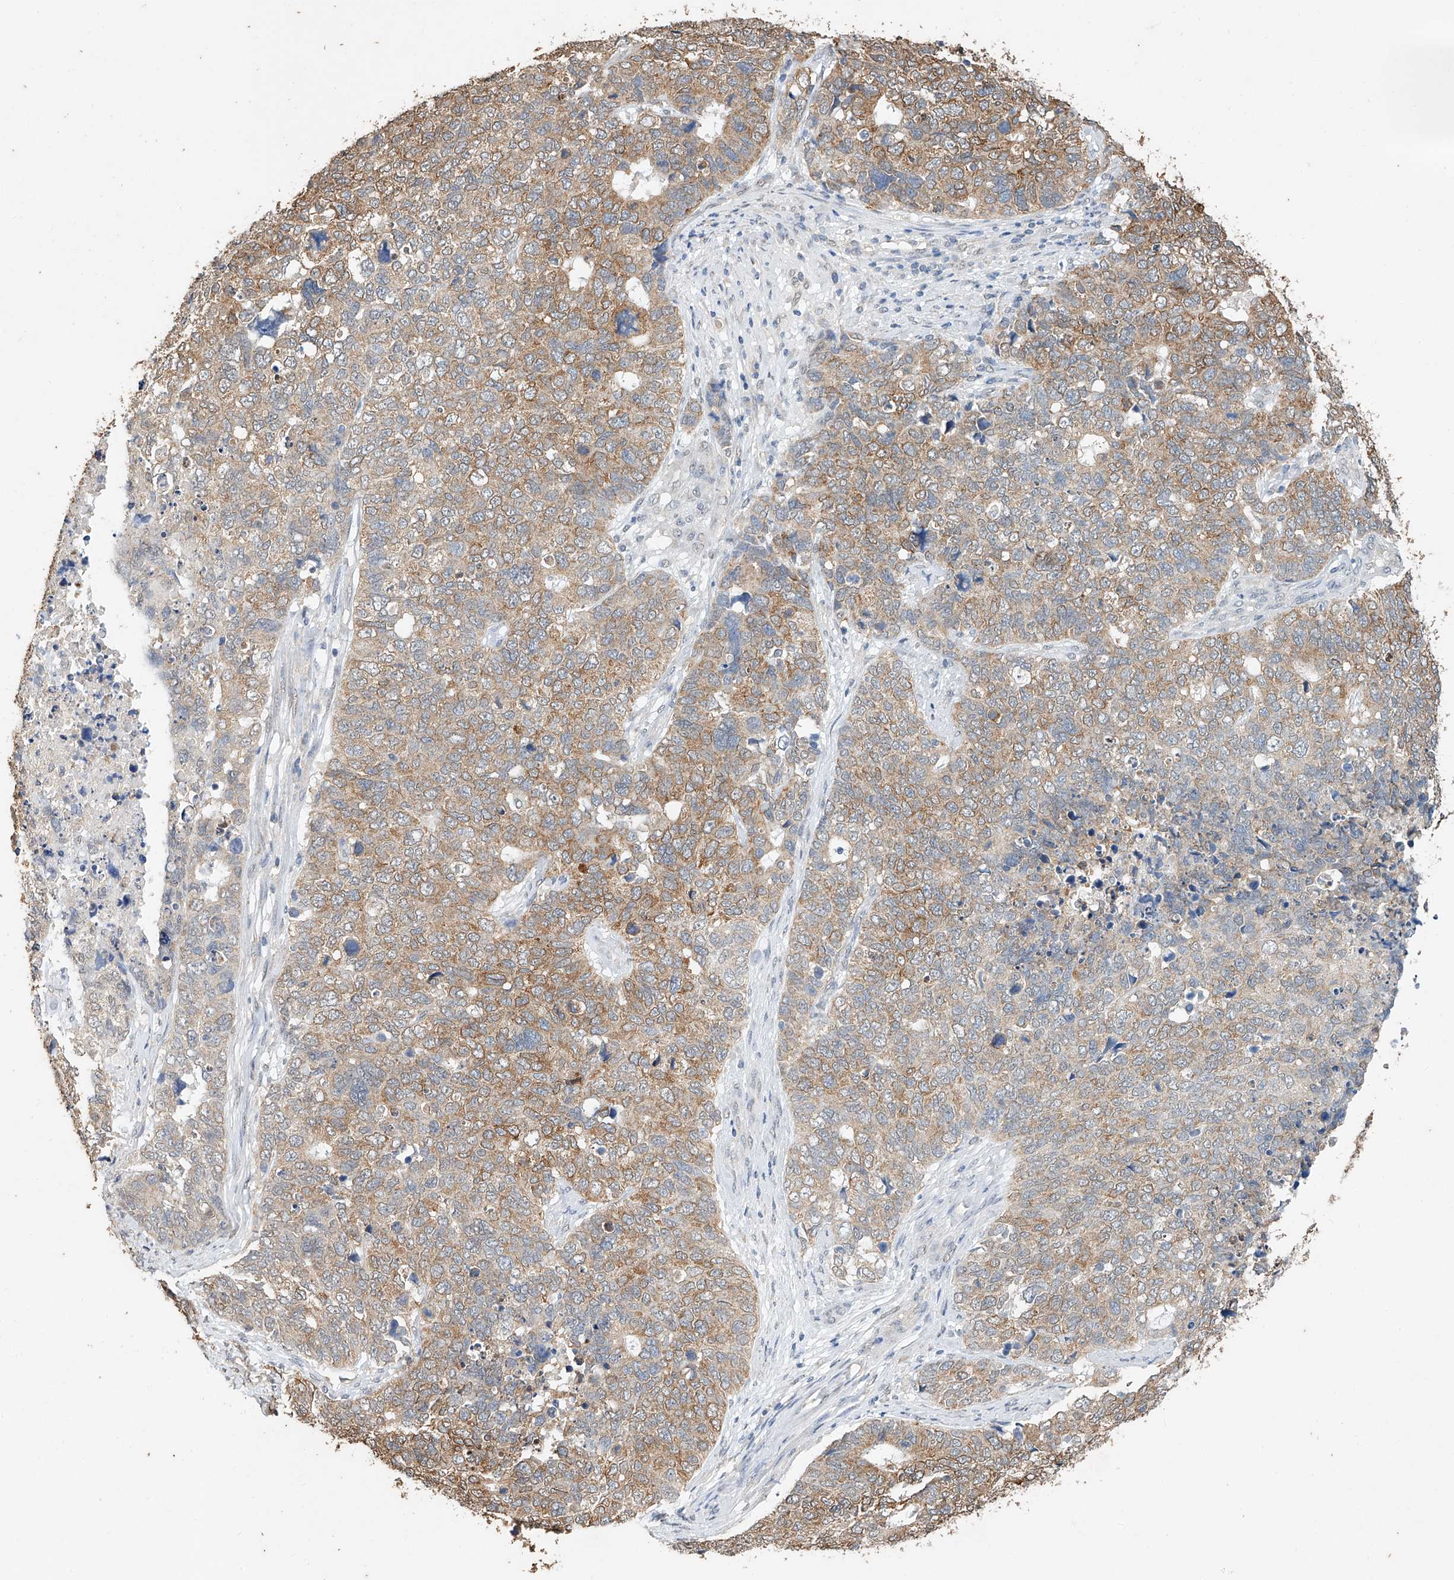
{"staining": {"intensity": "moderate", "quantity": ">75%", "location": "cytoplasmic/membranous"}, "tissue": "cervical cancer", "cell_type": "Tumor cells", "image_type": "cancer", "snomed": [{"axis": "morphology", "description": "Squamous cell carcinoma, NOS"}, {"axis": "topography", "description": "Cervix"}], "caption": "The micrograph exhibits staining of cervical cancer, revealing moderate cytoplasmic/membranous protein expression (brown color) within tumor cells.", "gene": "CERS4", "patient": {"sex": "female", "age": 63}}